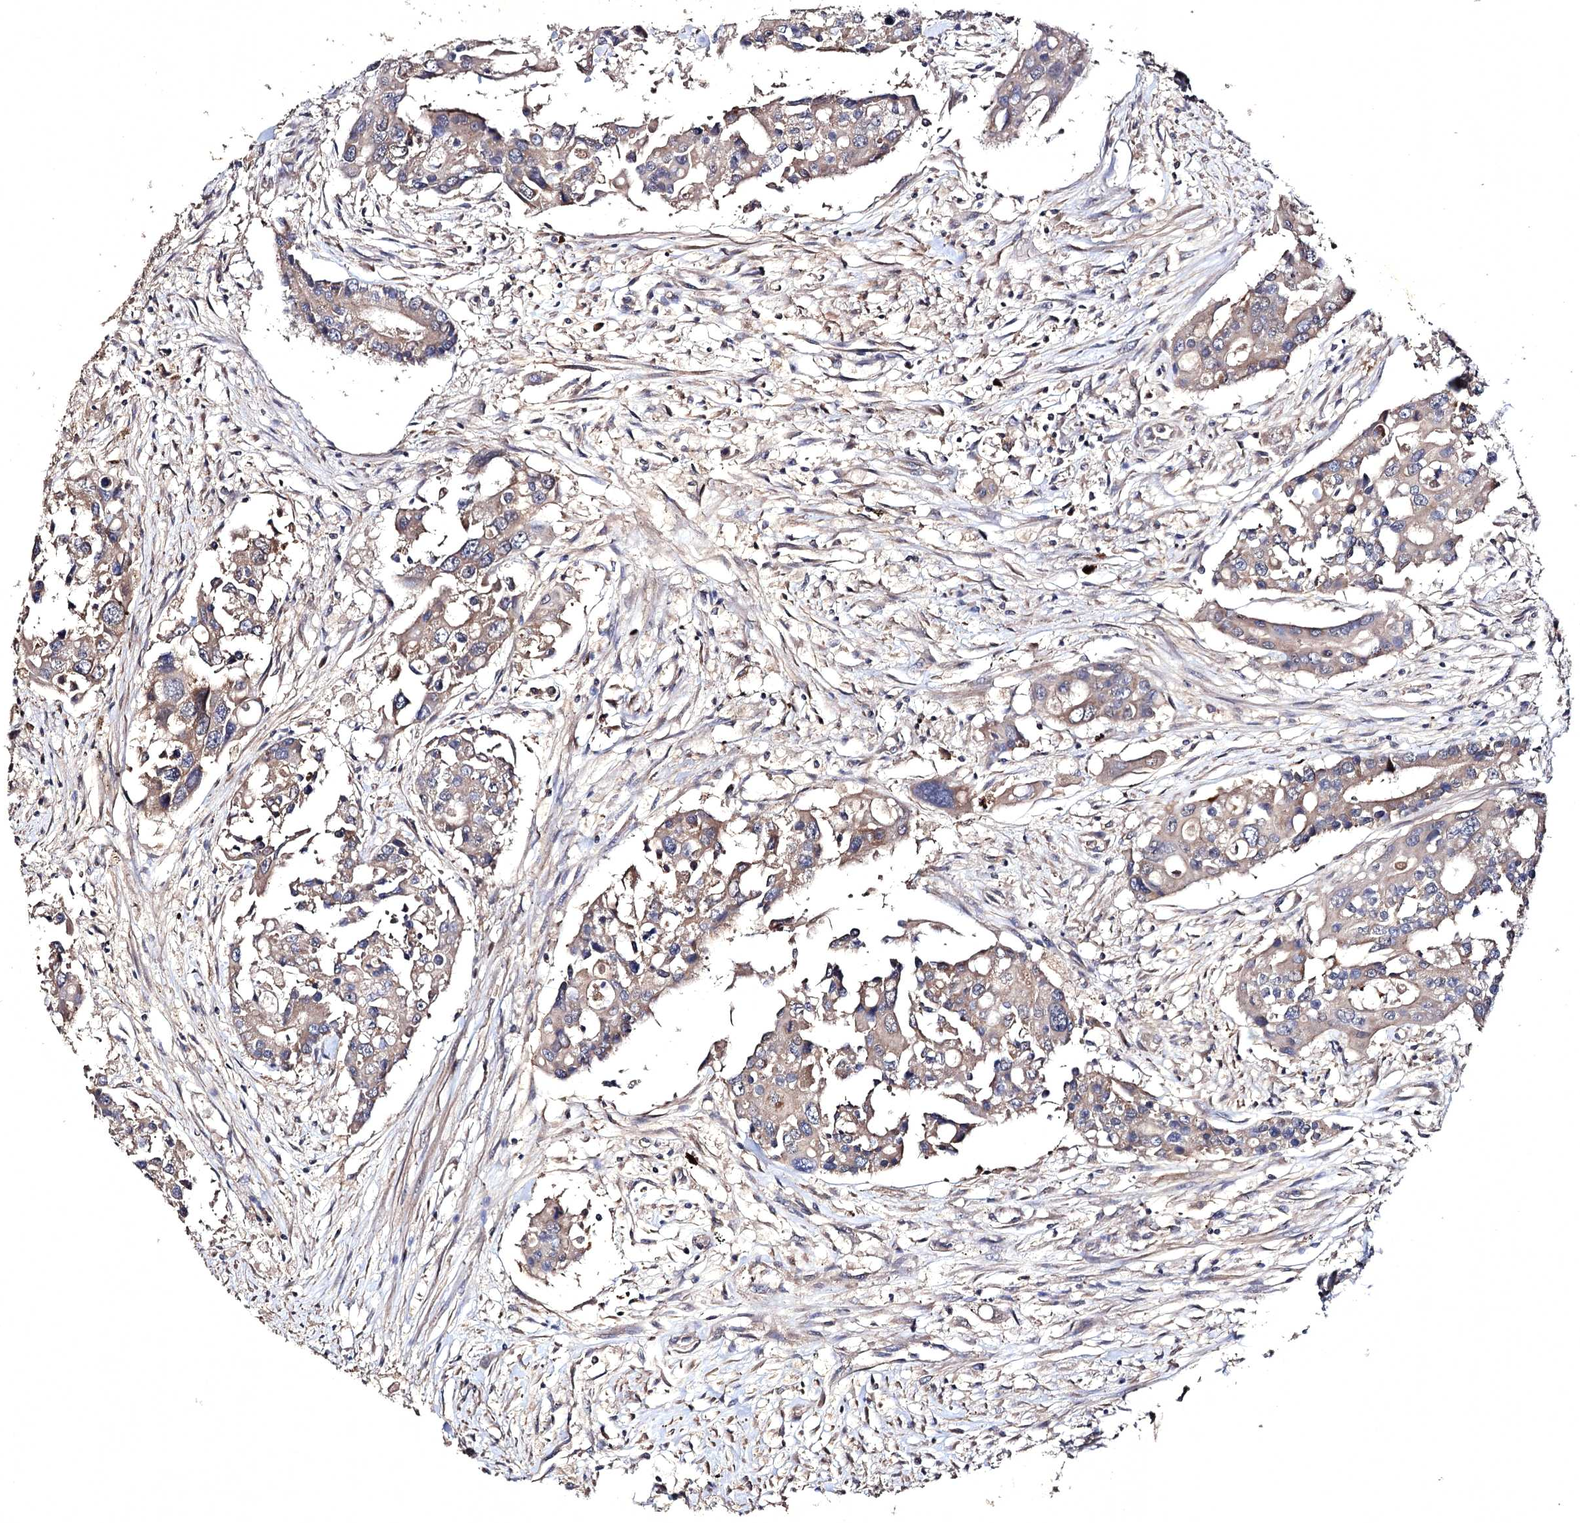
{"staining": {"intensity": "weak", "quantity": ">75%", "location": "cytoplasmic/membranous"}, "tissue": "colorectal cancer", "cell_type": "Tumor cells", "image_type": "cancer", "snomed": [{"axis": "morphology", "description": "Adenocarcinoma, NOS"}, {"axis": "topography", "description": "Colon"}], "caption": "Colorectal cancer stained with a brown dye exhibits weak cytoplasmic/membranous positive positivity in about >75% of tumor cells.", "gene": "SEMA4G", "patient": {"sex": "male", "age": 77}}